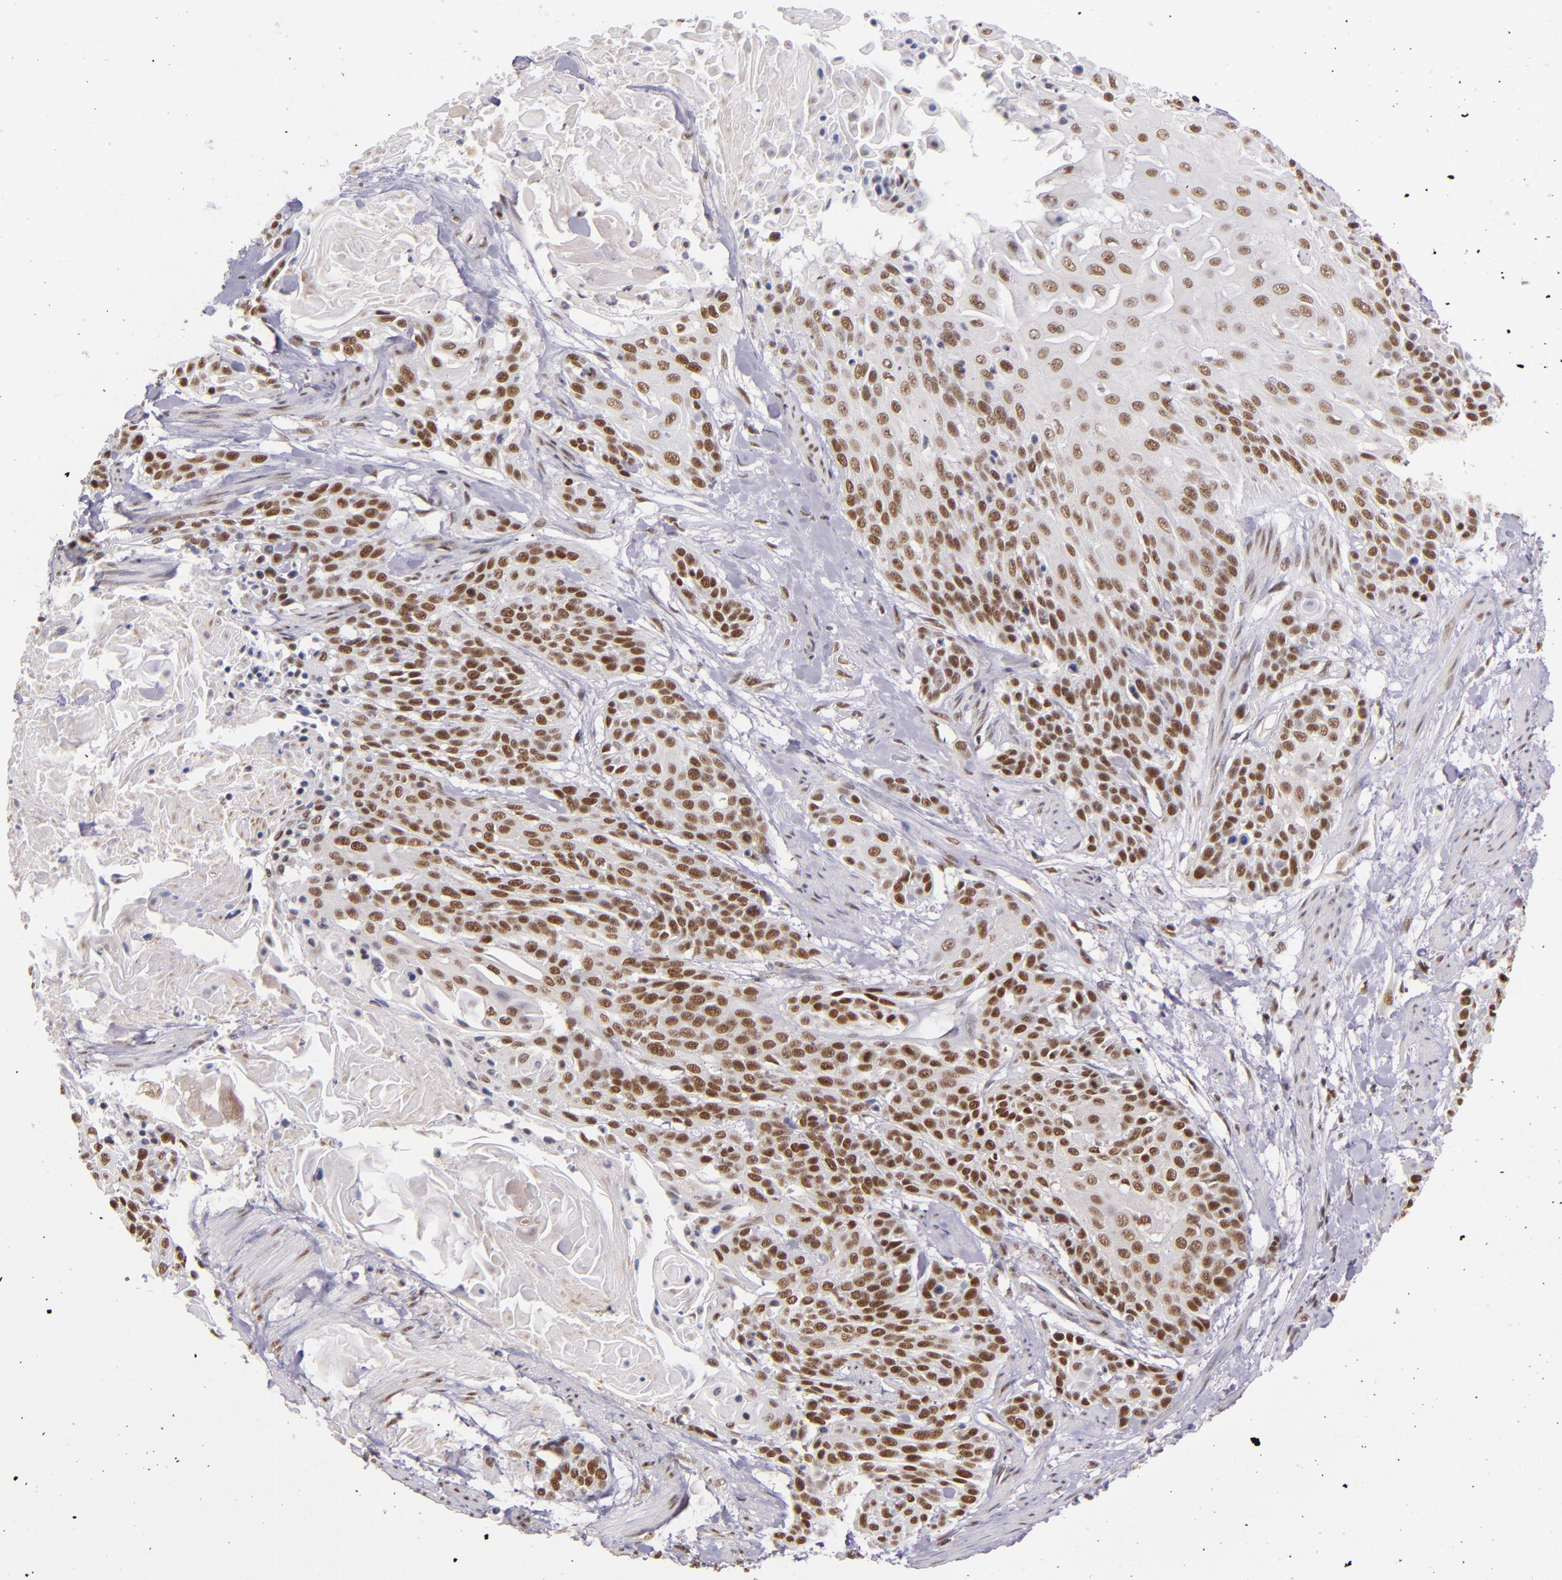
{"staining": {"intensity": "moderate", "quantity": ">75%", "location": "nuclear"}, "tissue": "cervical cancer", "cell_type": "Tumor cells", "image_type": "cancer", "snomed": [{"axis": "morphology", "description": "Squamous cell carcinoma, NOS"}, {"axis": "topography", "description": "Cervix"}], "caption": "Immunohistochemistry (IHC) (DAB) staining of cervical cancer reveals moderate nuclear protein staining in about >75% of tumor cells.", "gene": "ZNF148", "patient": {"sex": "female", "age": 57}}